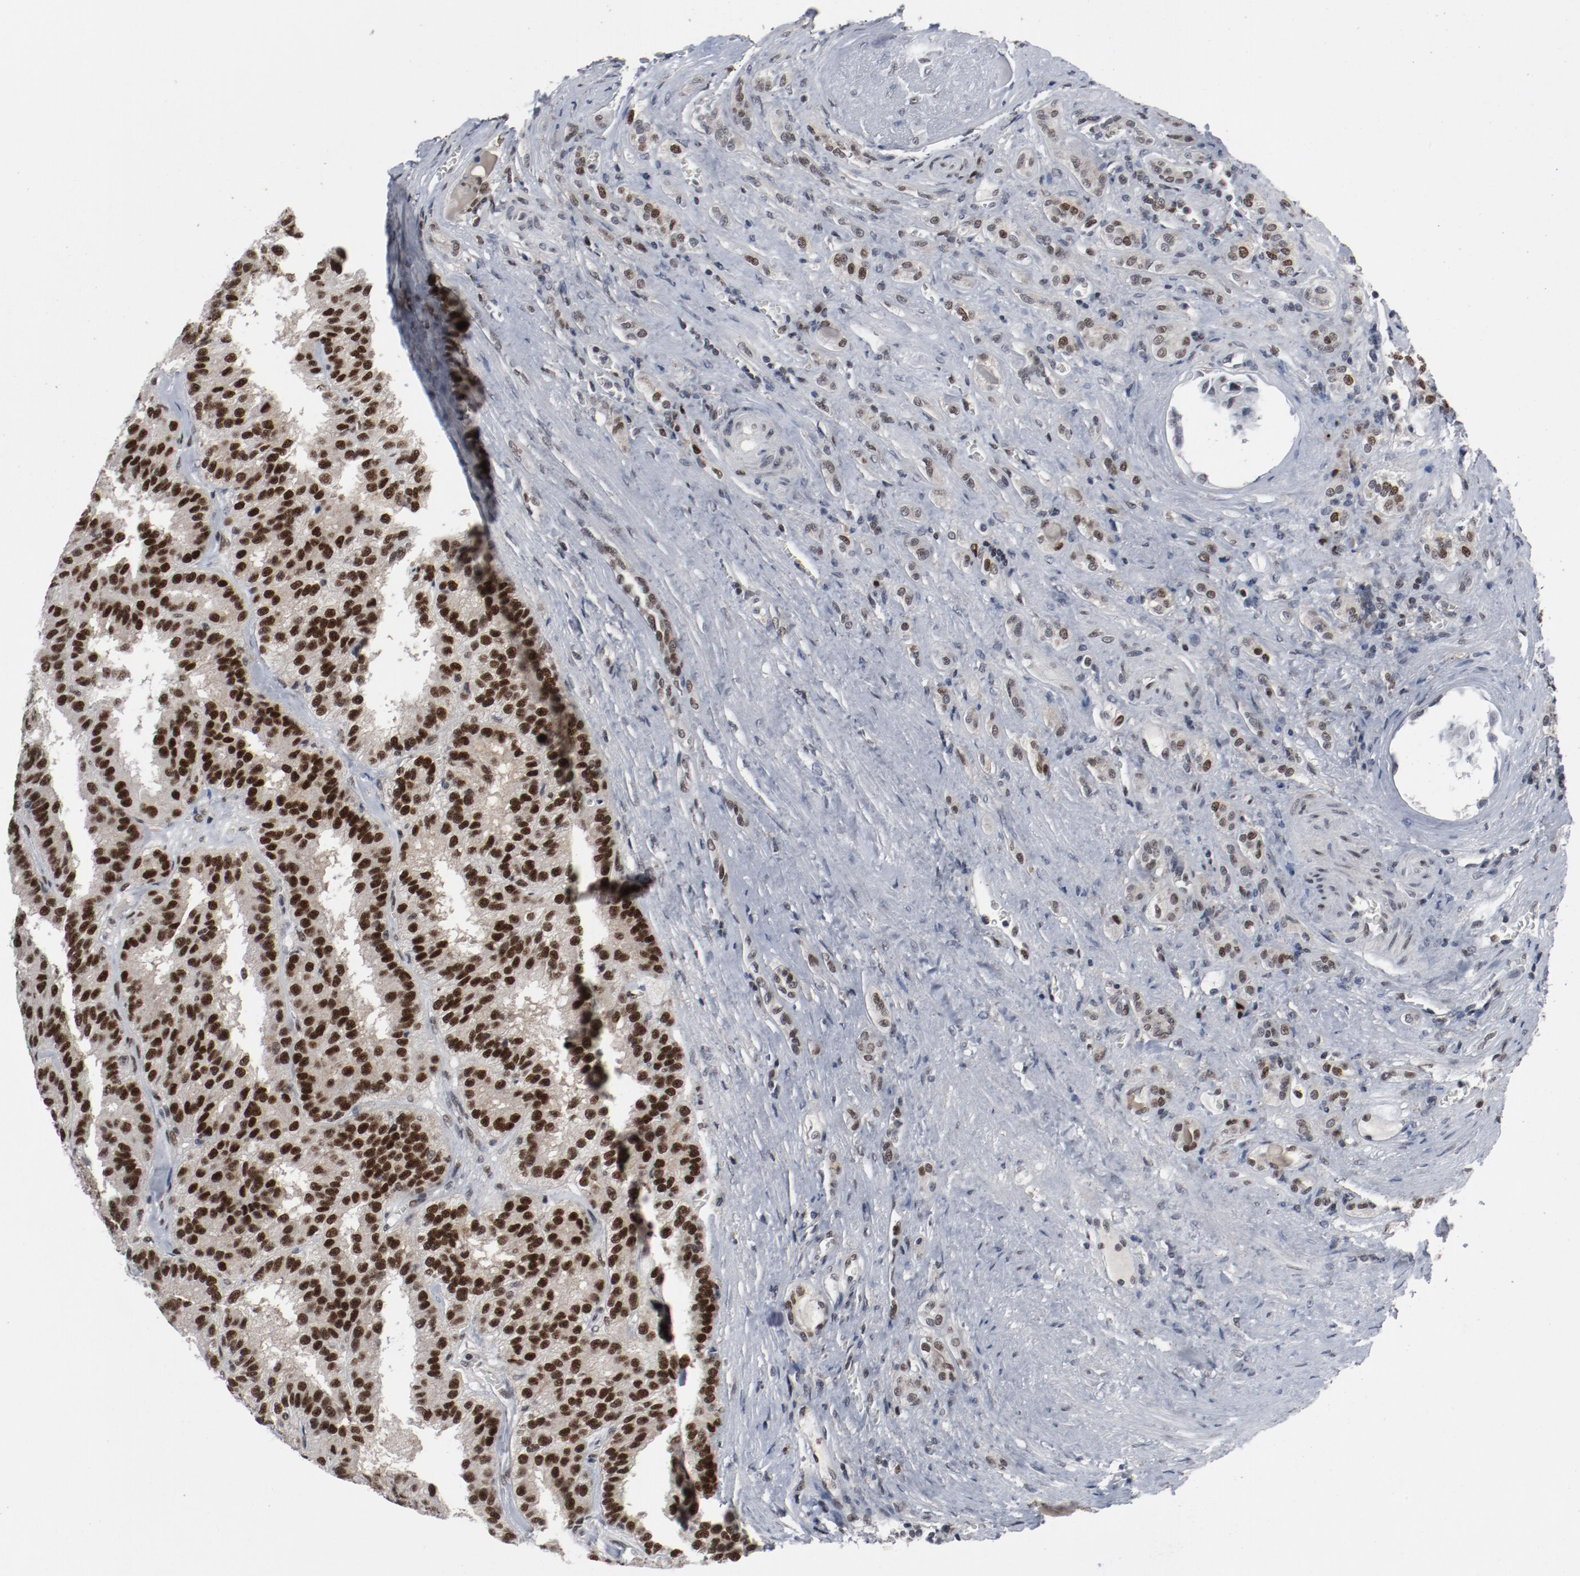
{"staining": {"intensity": "strong", "quantity": ">75%", "location": "nuclear"}, "tissue": "renal cancer", "cell_type": "Tumor cells", "image_type": "cancer", "snomed": [{"axis": "morphology", "description": "Adenocarcinoma, NOS"}, {"axis": "topography", "description": "Kidney"}], "caption": "The image shows immunohistochemical staining of renal cancer (adenocarcinoma). There is strong nuclear staining is present in about >75% of tumor cells. Immunohistochemistry stains the protein in brown and the nuclei are stained blue.", "gene": "JMJD6", "patient": {"sex": "male", "age": 46}}